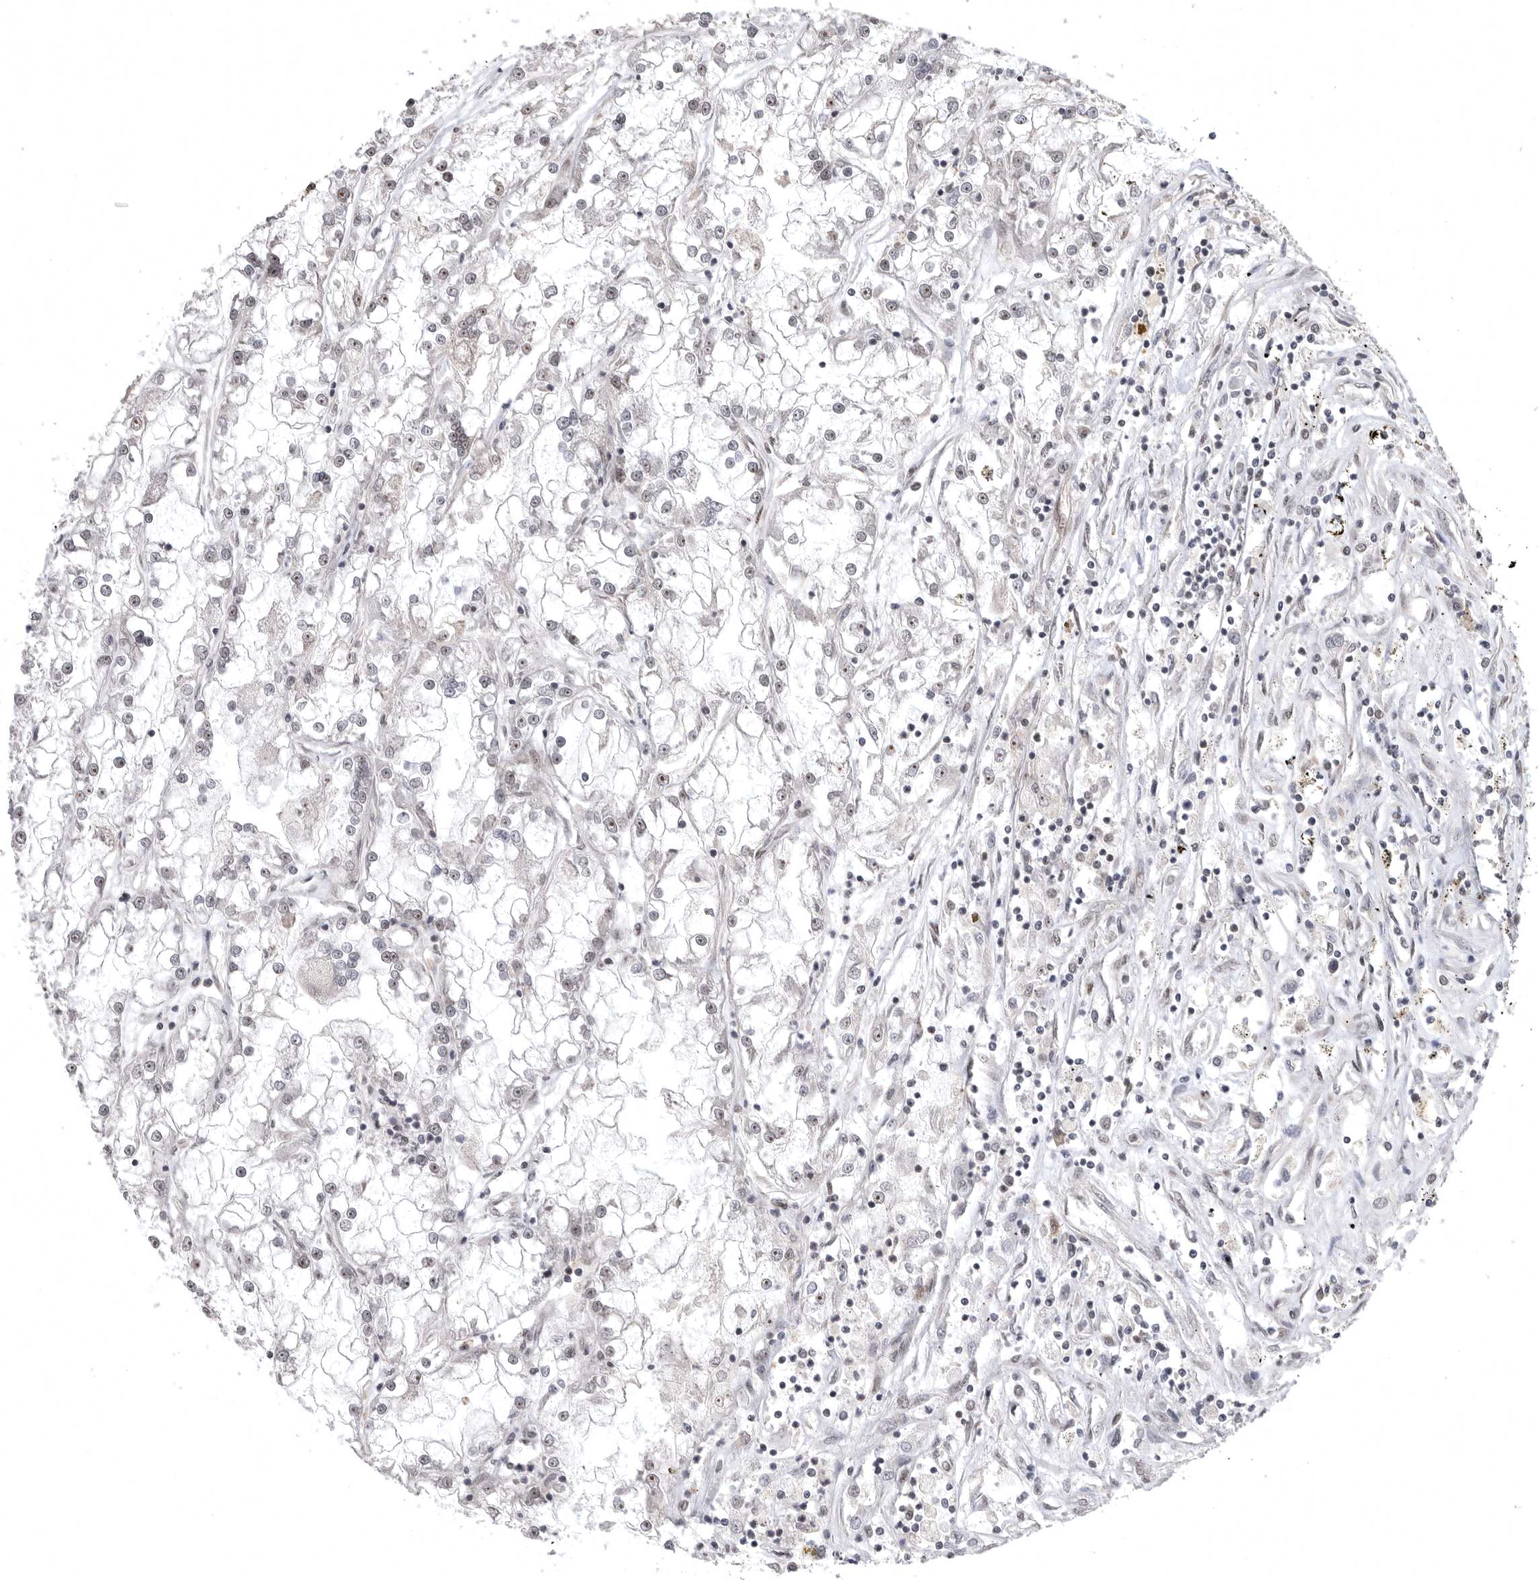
{"staining": {"intensity": "negative", "quantity": "none", "location": "none"}, "tissue": "renal cancer", "cell_type": "Tumor cells", "image_type": "cancer", "snomed": [{"axis": "morphology", "description": "Adenocarcinoma, NOS"}, {"axis": "topography", "description": "Kidney"}], "caption": "Adenocarcinoma (renal) was stained to show a protein in brown. There is no significant expression in tumor cells.", "gene": "ZNF830", "patient": {"sex": "female", "age": 52}}